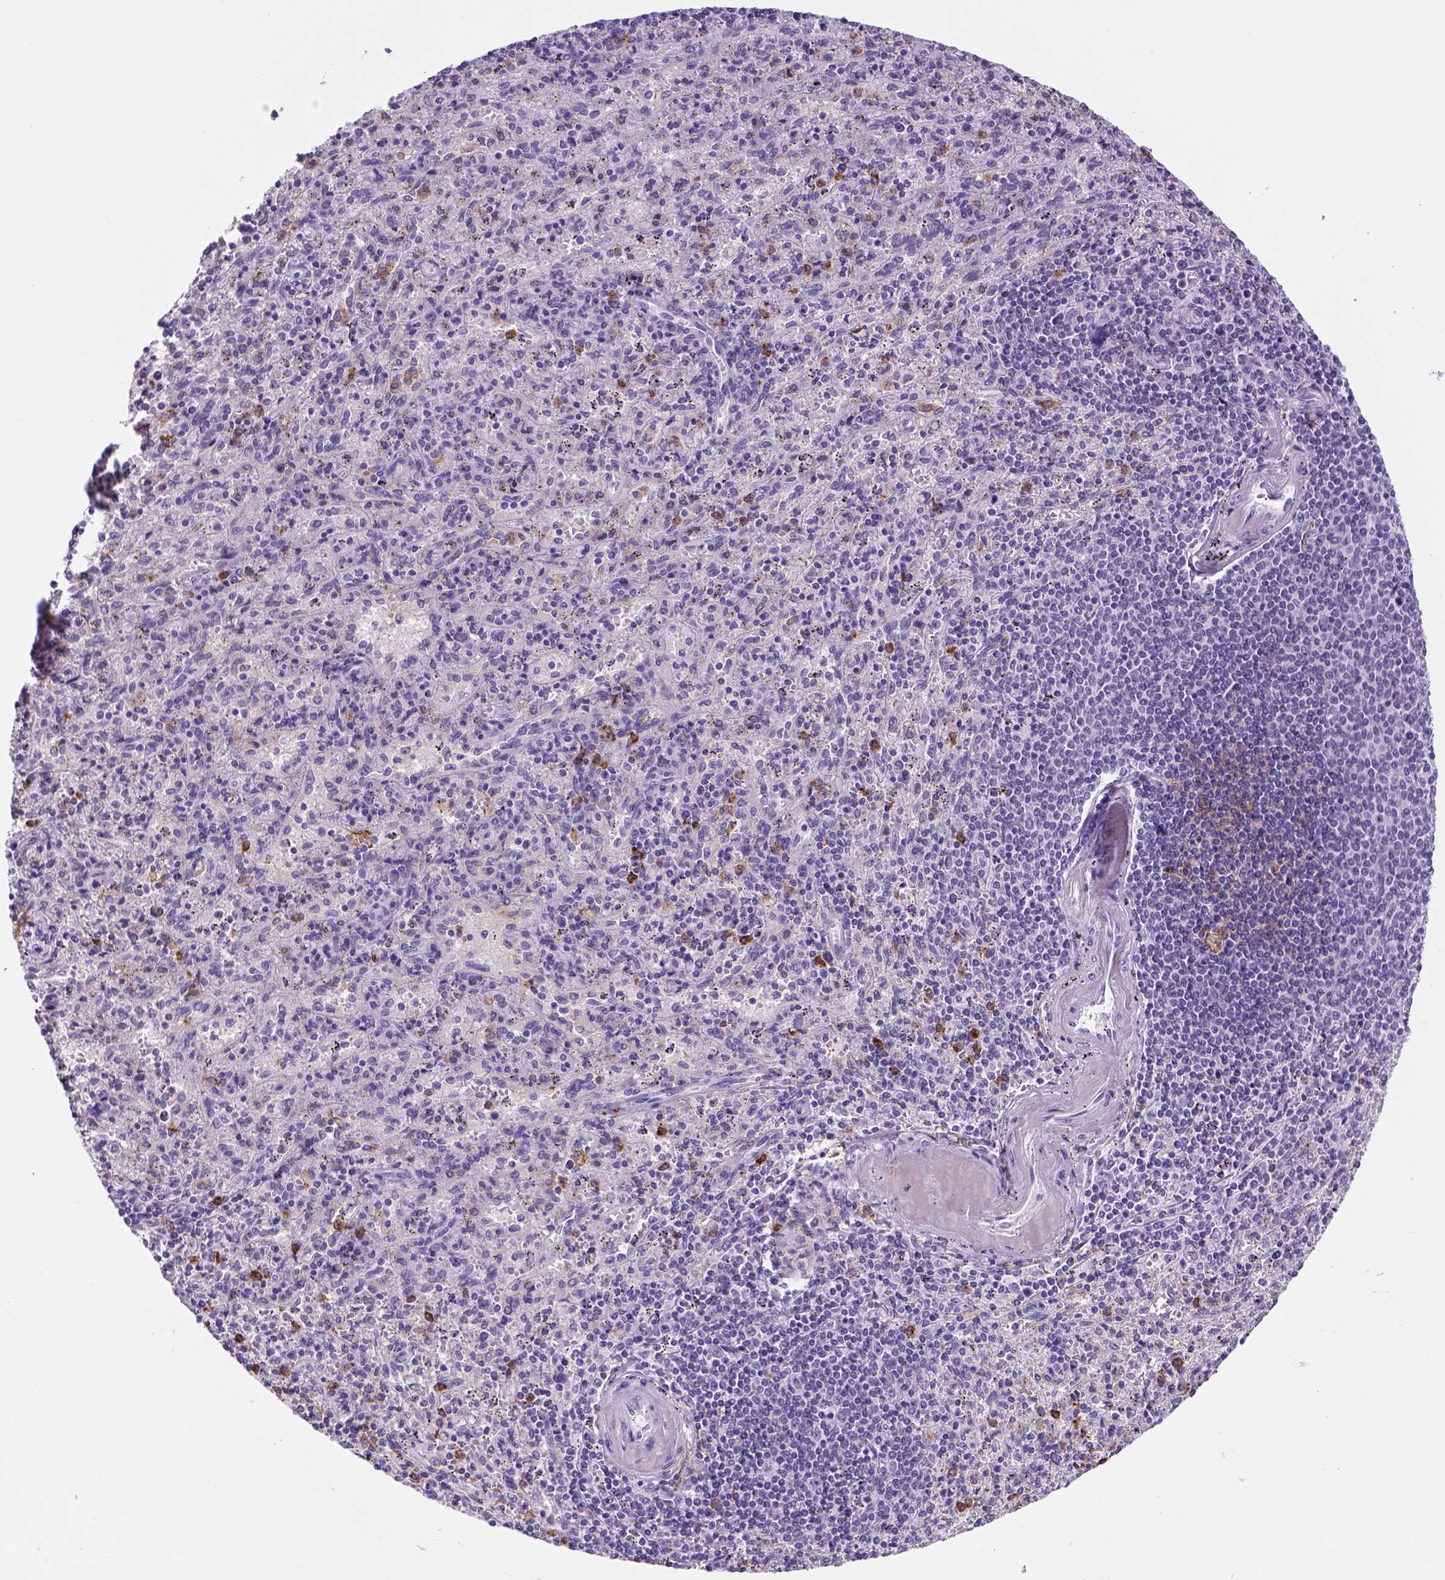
{"staining": {"intensity": "moderate", "quantity": "<25%", "location": "cytoplasmic/membranous"}, "tissue": "spleen", "cell_type": "Cells in red pulp", "image_type": "normal", "snomed": [{"axis": "morphology", "description": "Normal tissue, NOS"}, {"axis": "topography", "description": "Spleen"}], "caption": "This micrograph exhibits immunohistochemistry (IHC) staining of unremarkable human spleen, with low moderate cytoplasmic/membranous expression in about <25% of cells in red pulp.", "gene": "CD14", "patient": {"sex": "male", "age": 57}}